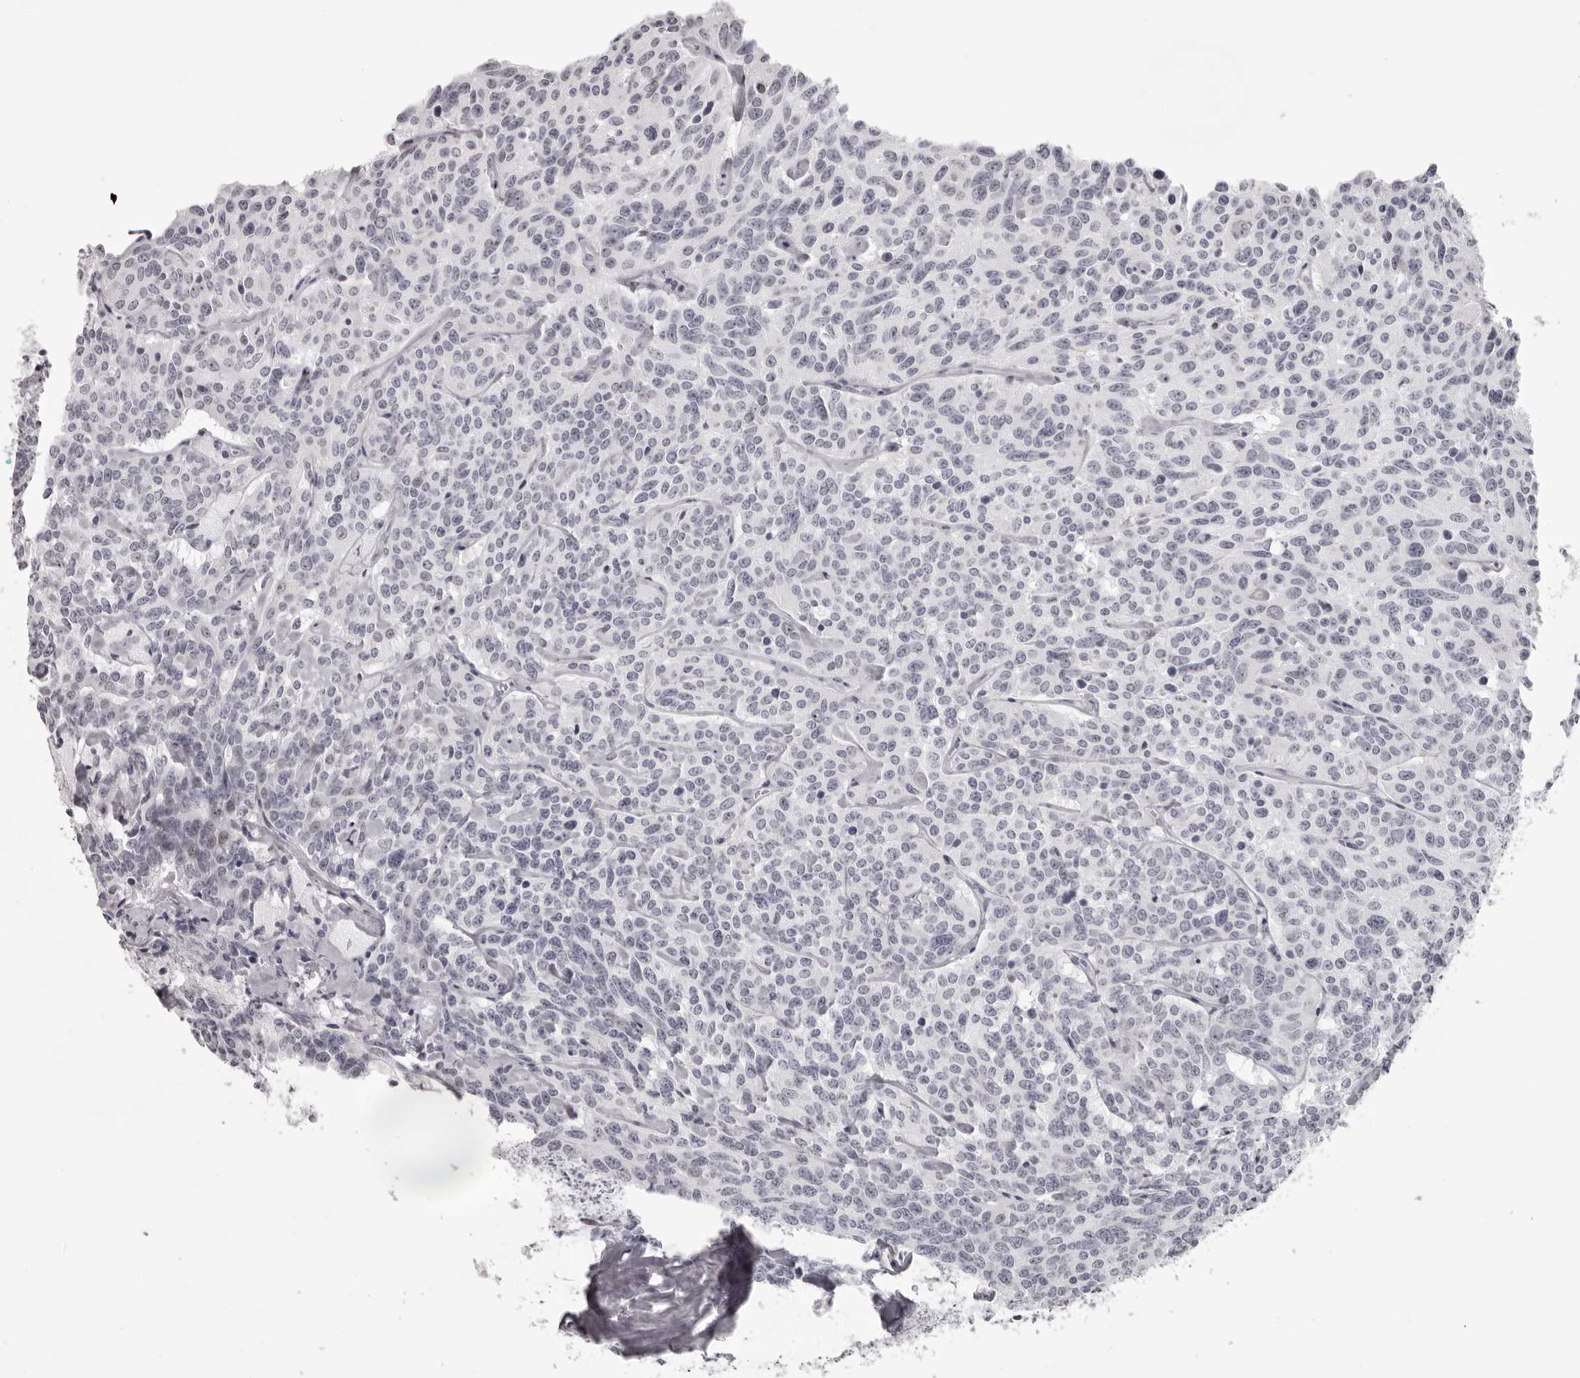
{"staining": {"intensity": "negative", "quantity": "none", "location": "none"}, "tissue": "carcinoid", "cell_type": "Tumor cells", "image_type": "cancer", "snomed": [{"axis": "morphology", "description": "Carcinoid, malignant, NOS"}, {"axis": "topography", "description": "Lung"}], "caption": "This is an immunohistochemistry (IHC) micrograph of human carcinoid. There is no positivity in tumor cells.", "gene": "HELZ", "patient": {"sex": "female", "age": 46}}